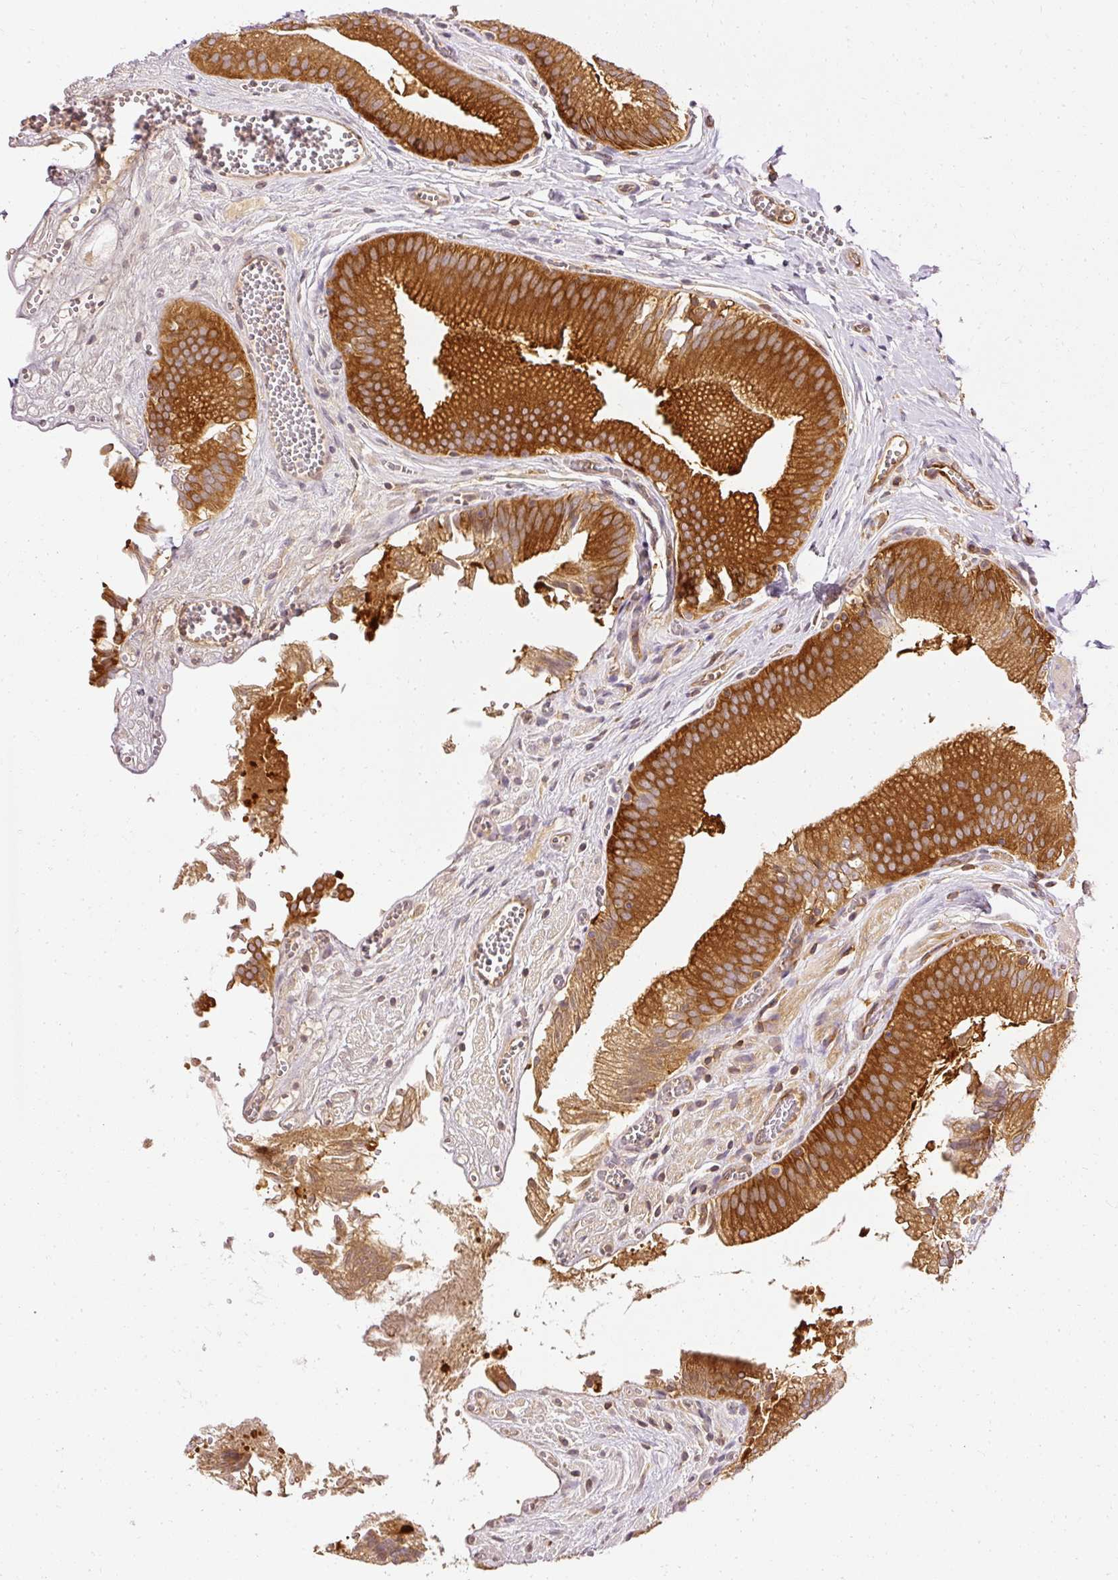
{"staining": {"intensity": "strong", "quantity": ">75%", "location": "cytoplasmic/membranous"}, "tissue": "gallbladder", "cell_type": "Glandular cells", "image_type": "normal", "snomed": [{"axis": "morphology", "description": "Normal tissue, NOS"}, {"axis": "topography", "description": "Gallbladder"}, {"axis": "topography", "description": "Peripheral nerve tissue"}], "caption": "Strong cytoplasmic/membranous protein staining is identified in about >75% of glandular cells in gallbladder. The protein of interest is stained brown, and the nuclei are stained in blue (DAB IHC with brightfield microscopy, high magnification).", "gene": "ARMH3", "patient": {"sex": "male", "age": 17}}